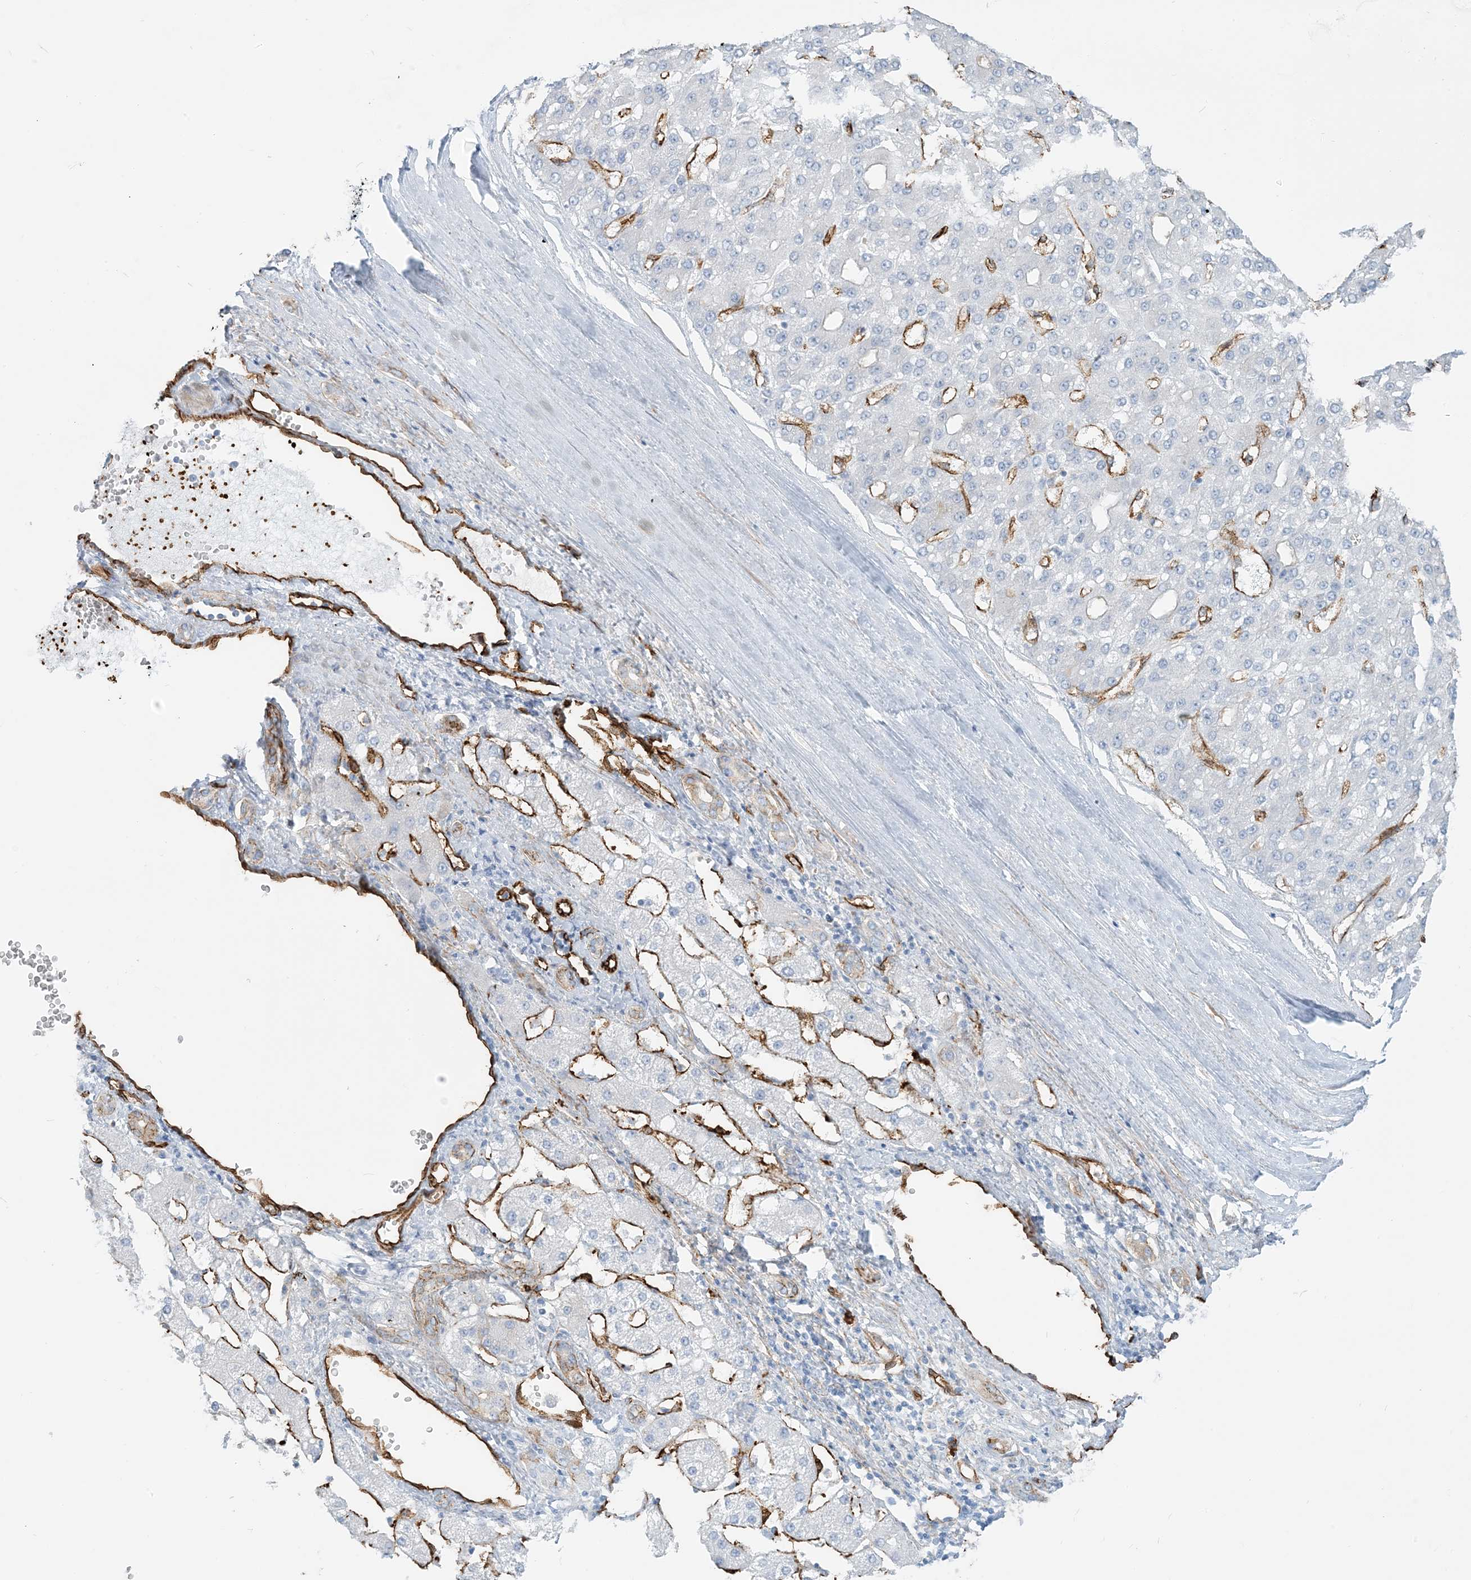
{"staining": {"intensity": "negative", "quantity": "none", "location": "none"}, "tissue": "liver cancer", "cell_type": "Tumor cells", "image_type": "cancer", "snomed": [{"axis": "morphology", "description": "Carcinoma, Hepatocellular, NOS"}, {"axis": "topography", "description": "Liver"}], "caption": "Tumor cells show no significant expression in liver hepatocellular carcinoma.", "gene": "EPS8L3", "patient": {"sex": "male", "age": 67}}